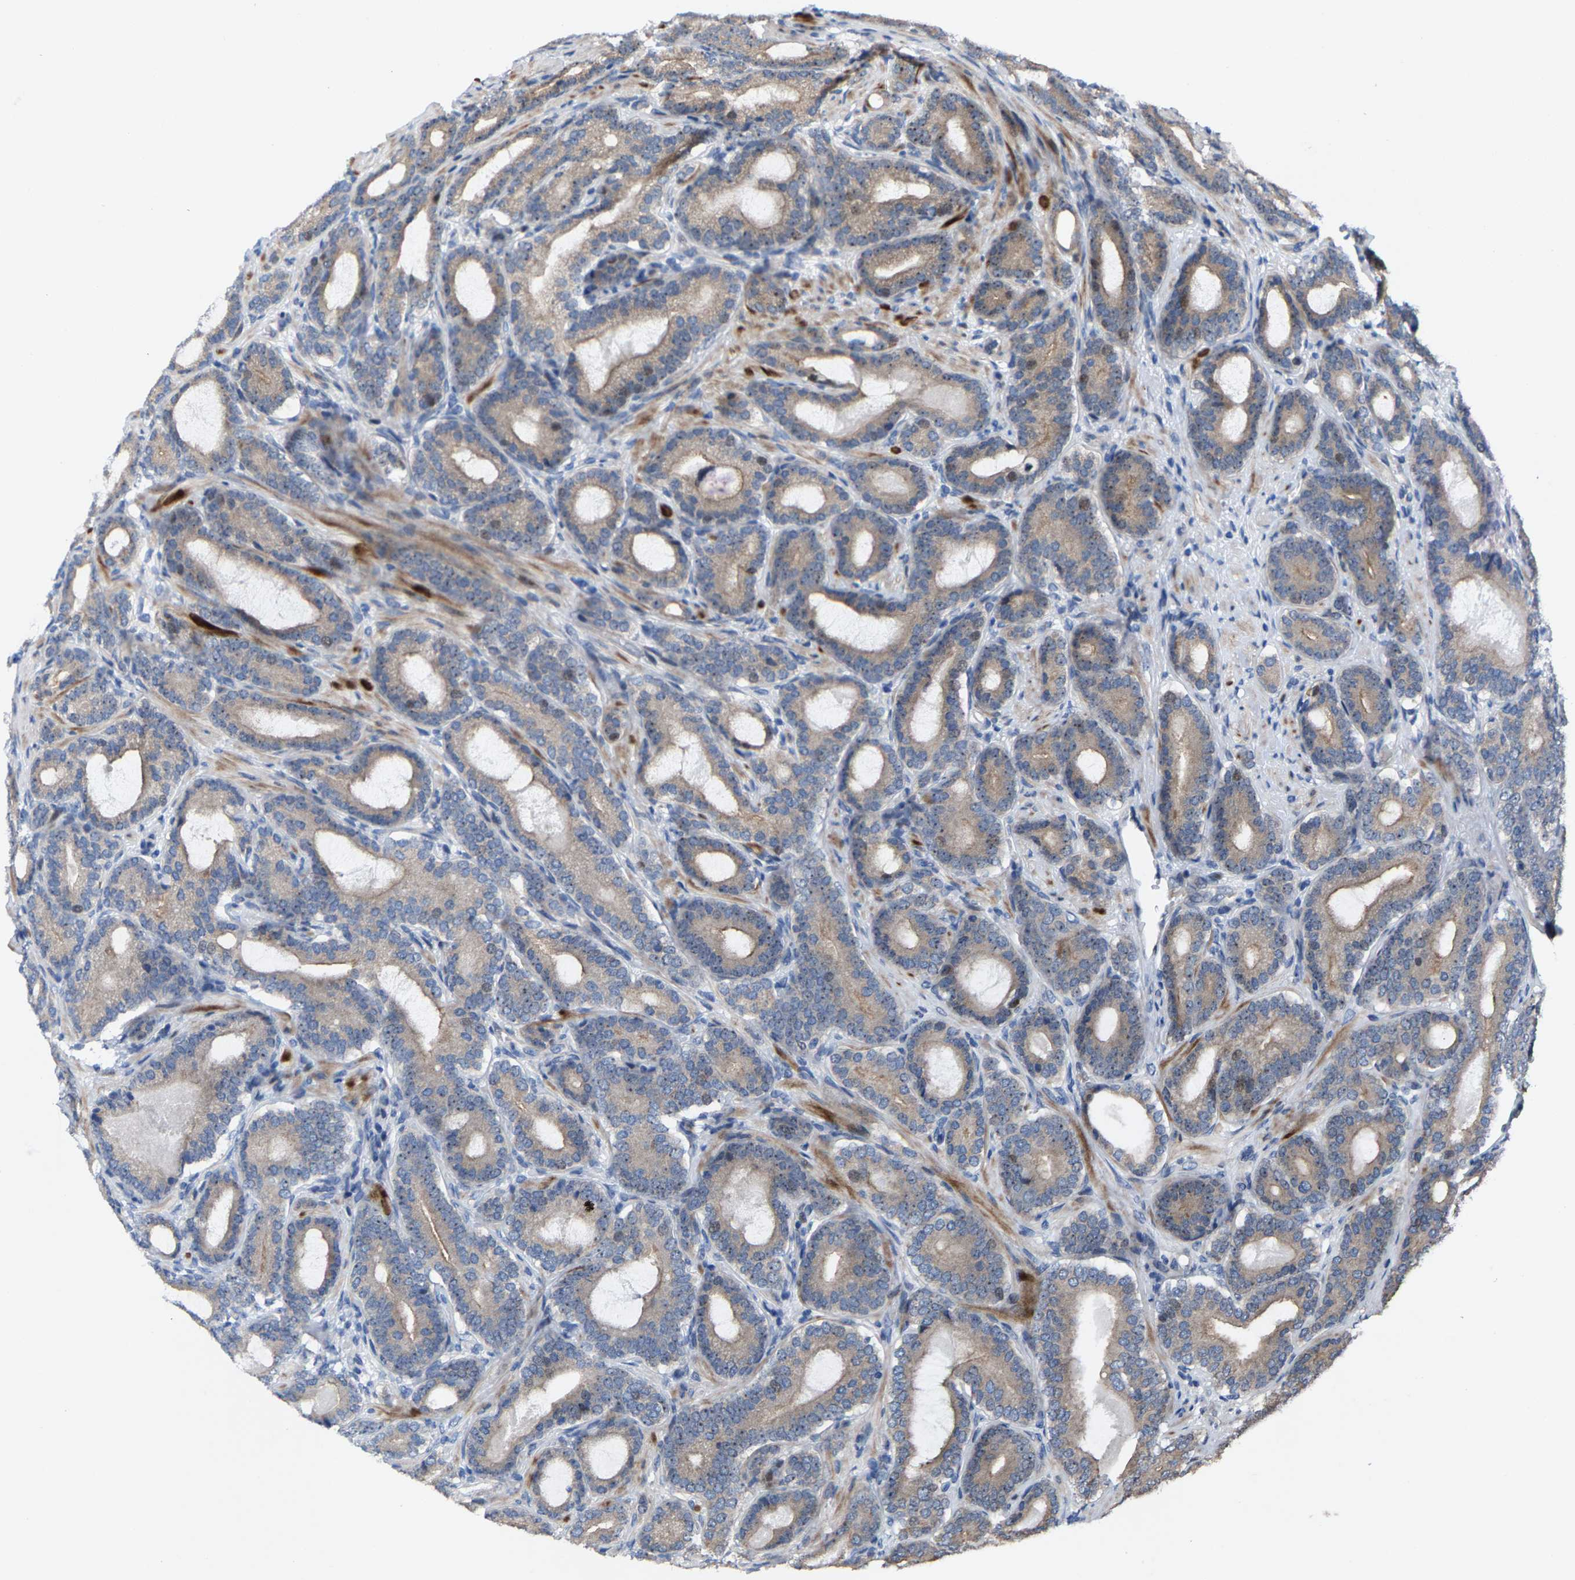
{"staining": {"intensity": "weak", "quantity": ">75%", "location": "cytoplasmic/membranous"}, "tissue": "prostate cancer", "cell_type": "Tumor cells", "image_type": "cancer", "snomed": [{"axis": "morphology", "description": "Adenocarcinoma, High grade"}, {"axis": "topography", "description": "Prostate"}], "caption": "This is an image of immunohistochemistry (IHC) staining of prostate cancer, which shows weak expression in the cytoplasmic/membranous of tumor cells.", "gene": "HAUS6", "patient": {"sex": "male", "age": 60}}